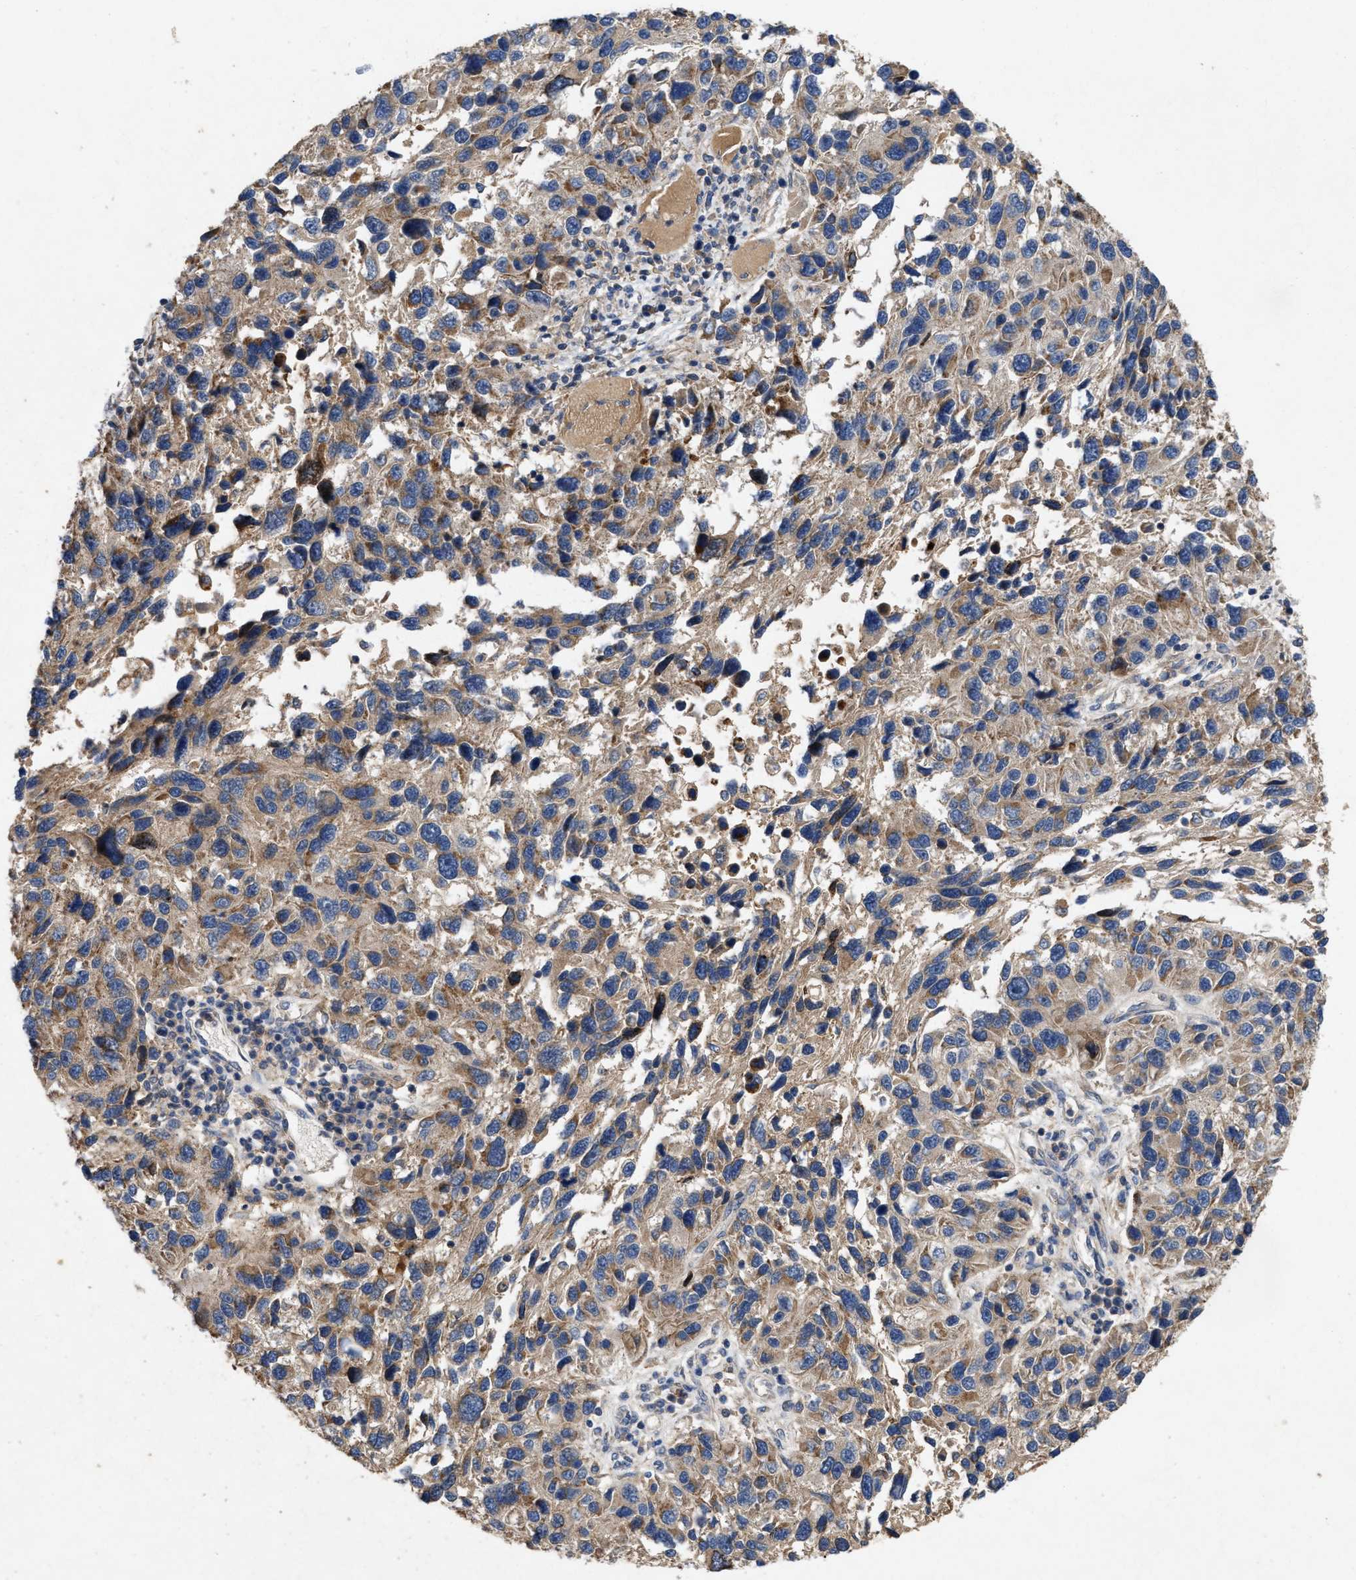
{"staining": {"intensity": "moderate", "quantity": ">75%", "location": "cytoplasmic/membranous"}, "tissue": "melanoma", "cell_type": "Tumor cells", "image_type": "cancer", "snomed": [{"axis": "morphology", "description": "Malignant melanoma, NOS"}, {"axis": "topography", "description": "Skin"}], "caption": "Malignant melanoma stained for a protein shows moderate cytoplasmic/membranous positivity in tumor cells.", "gene": "LPAR2", "patient": {"sex": "male", "age": 53}}